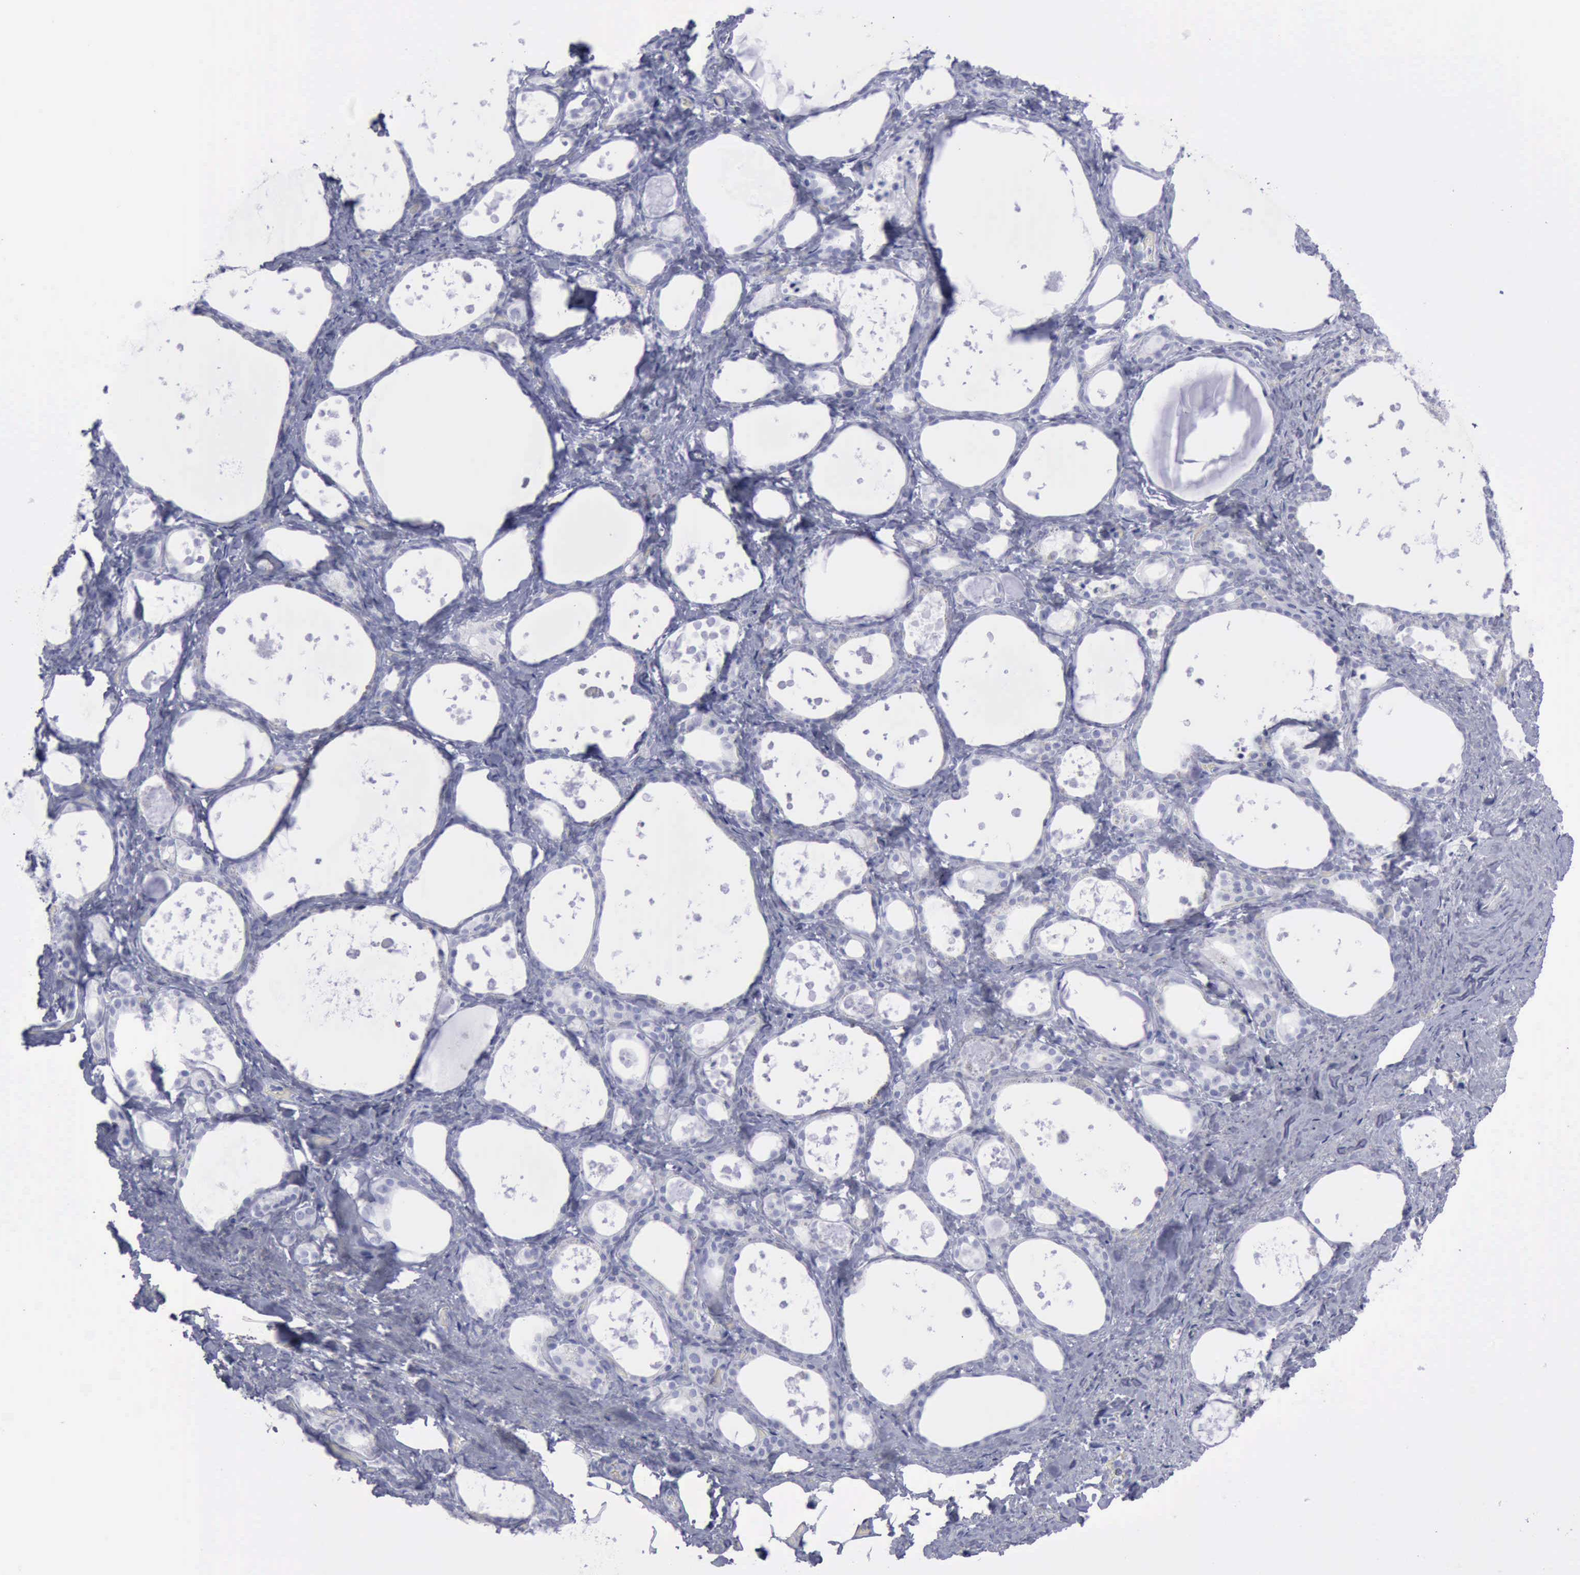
{"staining": {"intensity": "negative", "quantity": "none", "location": "none"}, "tissue": "thyroid gland", "cell_type": "Glandular cells", "image_type": "normal", "snomed": [{"axis": "morphology", "description": "Normal tissue, NOS"}, {"axis": "topography", "description": "Thyroid gland"}], "caption": "This photomicrograph is of normal thyroid gland stained with immunohistochemistry to label a protein in brown with the nuclei are counter-stained blue. There is no staining in glandular cells.", "gene": "KRT13", "patient": {"sex": "female", "age": 75}}